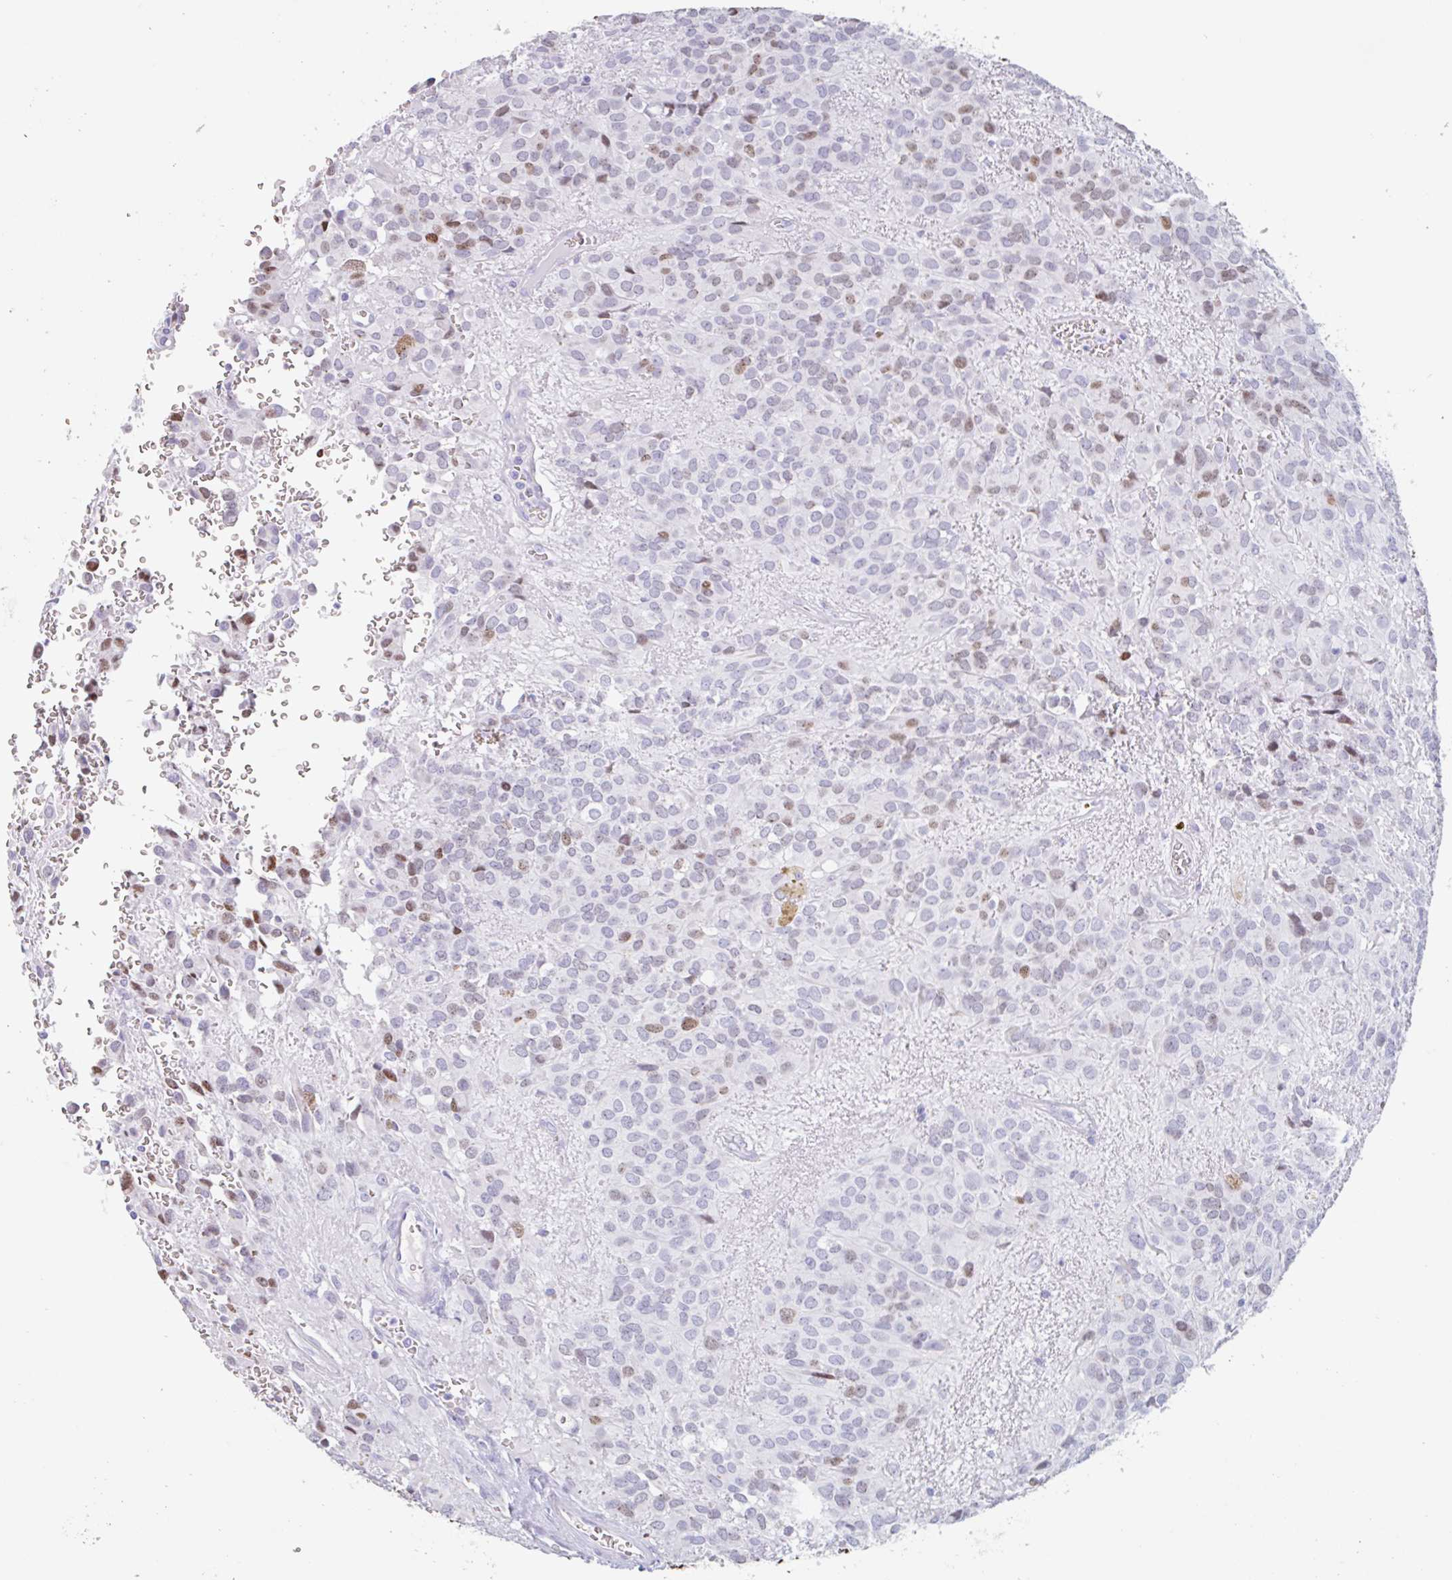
{"staining": {"intensity": "moderate", "quantity": "<25%", "location": "nuclear"}, "tissue": "glioma", "cell_type": "Tumor cells", "image_type": "cancer", "snomed": [{"axis": "morphology", "description": "Glioma, malignant, Low grade"}, {"axis": "topography", "description": "Brain"}], "caption": "Malignant low-grade glioma stained with a brown dye reveals moderate nuclear positive staining in about <25% of tumor cells.", "gene": "EMC4", "patient": {"sex": "male", "age": 56}}